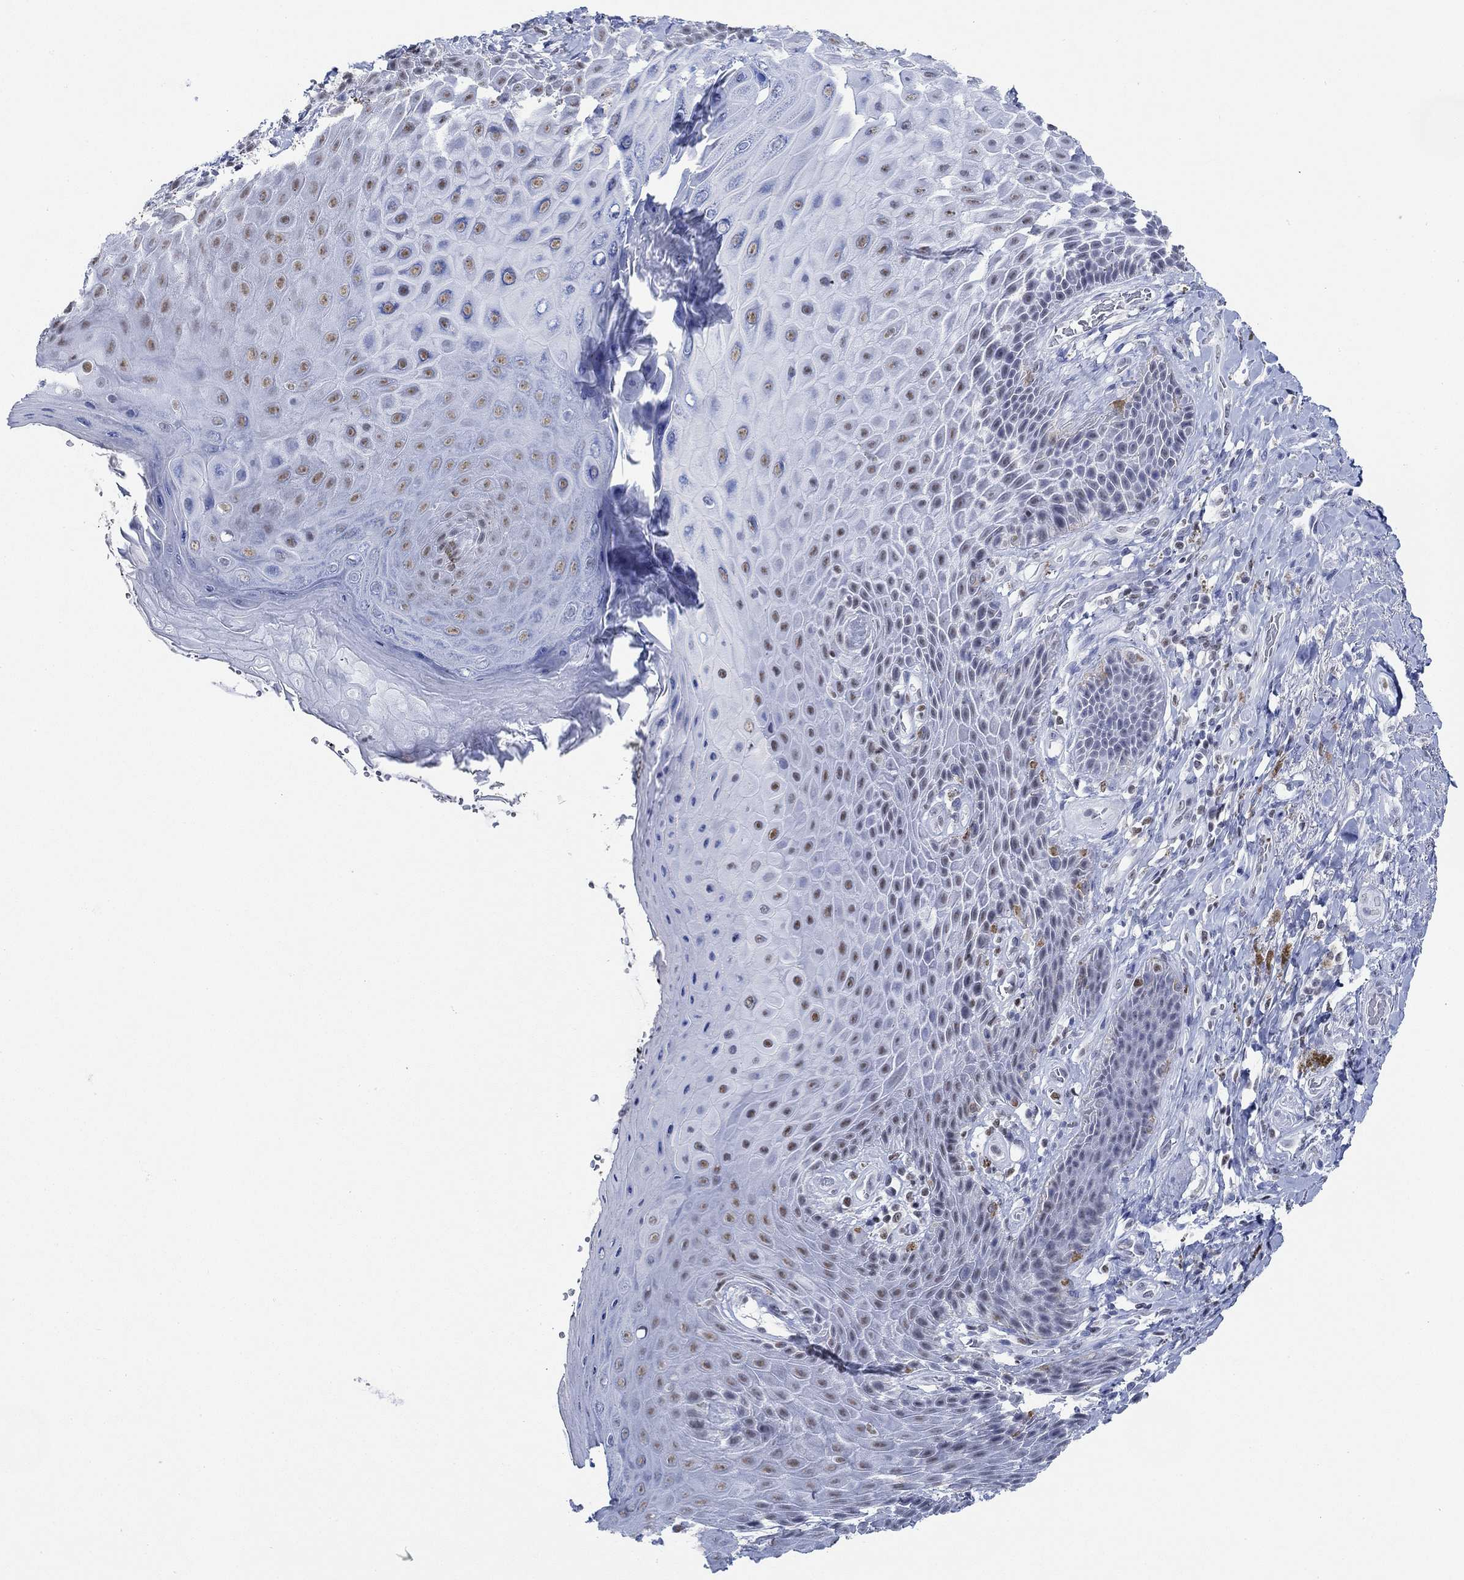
{"staining": {"intensity": "weak", "quantity": "25%-75%", "location": "nuclear"}, "tissue": "skin", "cell_type": "Epidermal cells", "image_type": "normal", "snomed": [{"axis": "morphology", "description": "Normal tissue, NOS"}, {"axis": "topography", "description": "Skeletal muscle"}, {"axis": "topography", "description": "Anal"}, {"axis": "topography", "description": "Peripheral nerve tissue"}], "caption": "The micrograph demonstrates staining of normal skin, revealing weak nuclear protein expression (brown color) within epidermal cells.", "gene": "PPP1R17", "patient": {"sex": "male", "age": 53}}